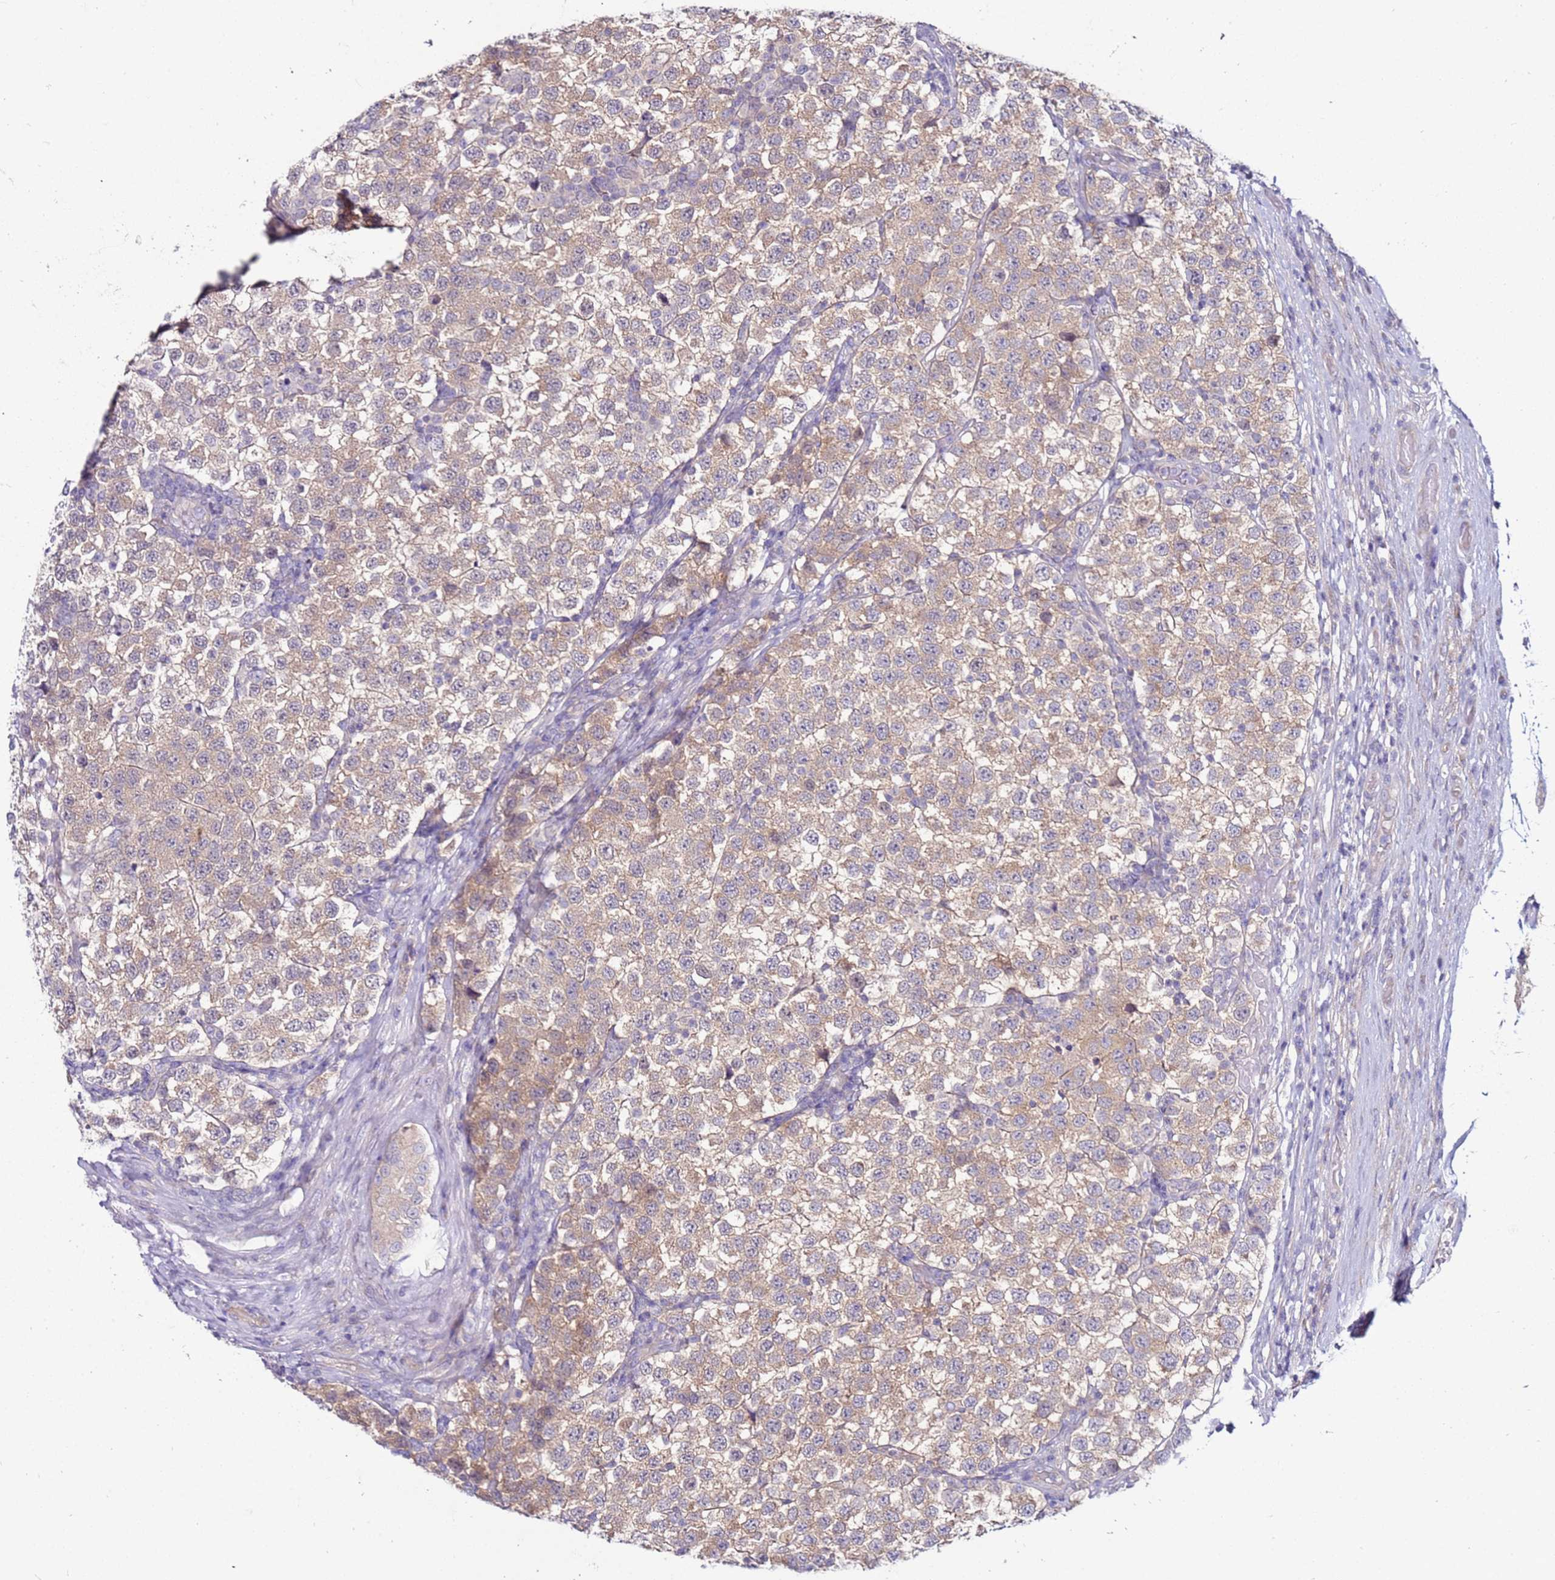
{"staining": {"intensity": "weak", "quantity": ">75%", "location": "cytoplasmic/membranous"}, "tissue": "testis cancer", "cell_type": "Tumor cells", "image_type": "cancer", "snomed": [{"axis": "morphology", "description": "Seminoma, NOS"}, {"axis": "topography", "description": "Testis"}], "caption": "DAB (3,3'-diaminobenzidine) immunohistochemical staining of testis cancer exhibits weak cytoplasmic/membranous protein staining in about >75% of tumor cells. The protein of interest is shown in brown color, while the nuclei are stained blue.", "gene": "GPN3", "patient": {"sex": "male", "age": 34}}